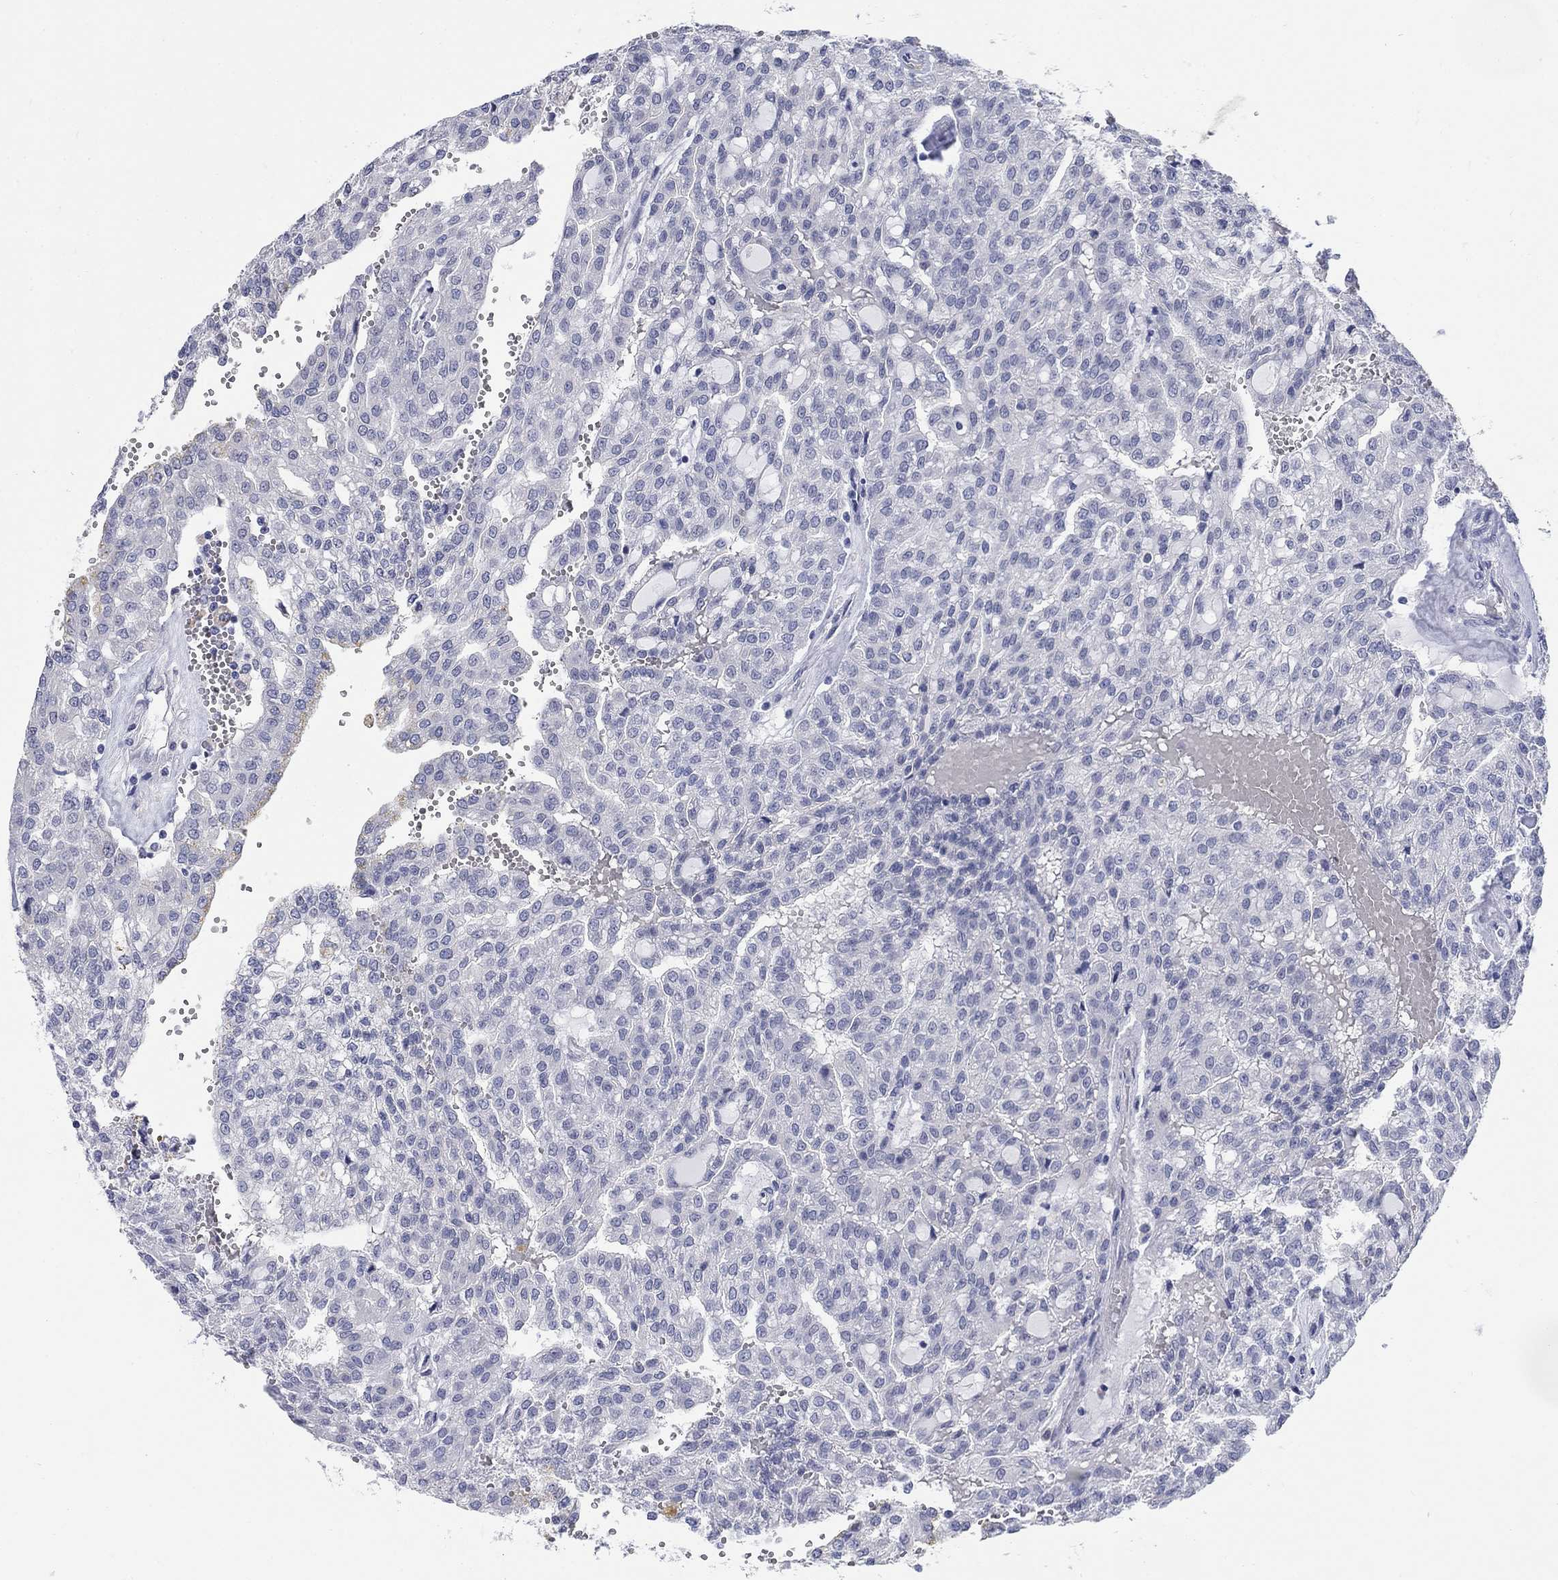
{"staining": {"intensity": "negative", "quantity": "none", "location": "none"}, "tissue": "renal cancer", "cell_type": "Tumor cells", "image_type": "cancer", "snomed": [{"axis": "morphology", "description": "Adenocarcinoma, NOS"}, {"axis": "topography", "description": "Kidney"}], "caption": "DAB immunohistochemical staining of human renal cancer (adenocarcinoma) exhibits no significant expression in tumor cells.", "gene": "ECEL1", "patient": {"sex": "male", "age": 63}}